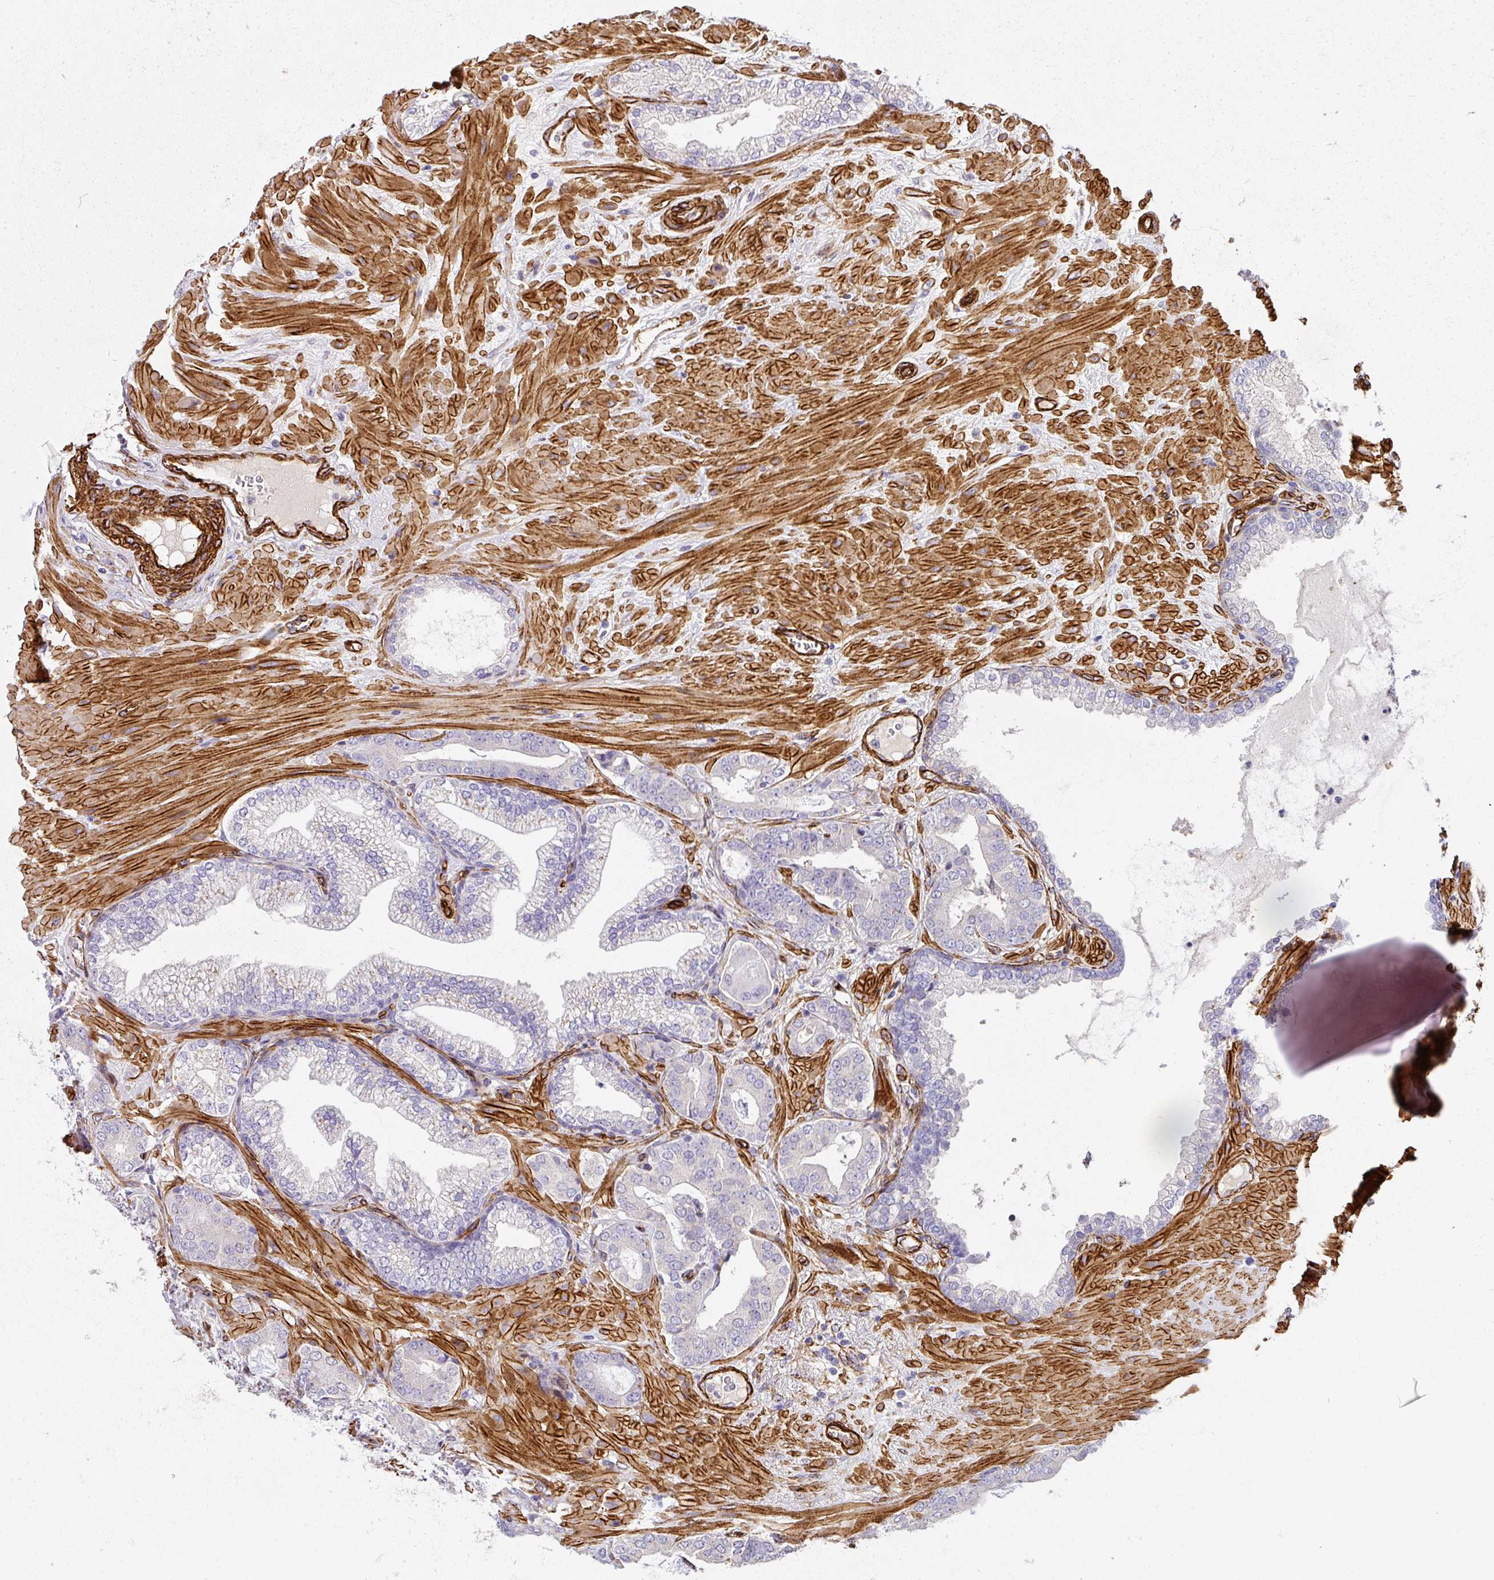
{"staining": {"intensity": "negative", "quantity": "none", "location": "none"}, "tissue": "prostate cancer", "cell_type": "Tumor cells", "image_type": "cancer", "snomed": [{"axis": "morphology", "description": "Adenocarcinoma, Low grade"}, {"axis": "topography", "description": "Prostate"}], "caption": "Prostate adenocarcinoma (low-grade) stained for a protein using immunohistochemistry shows no expression tumor cells.", "gene": "SLC25A17", "patient": {"sex": "male", "age": 61}}